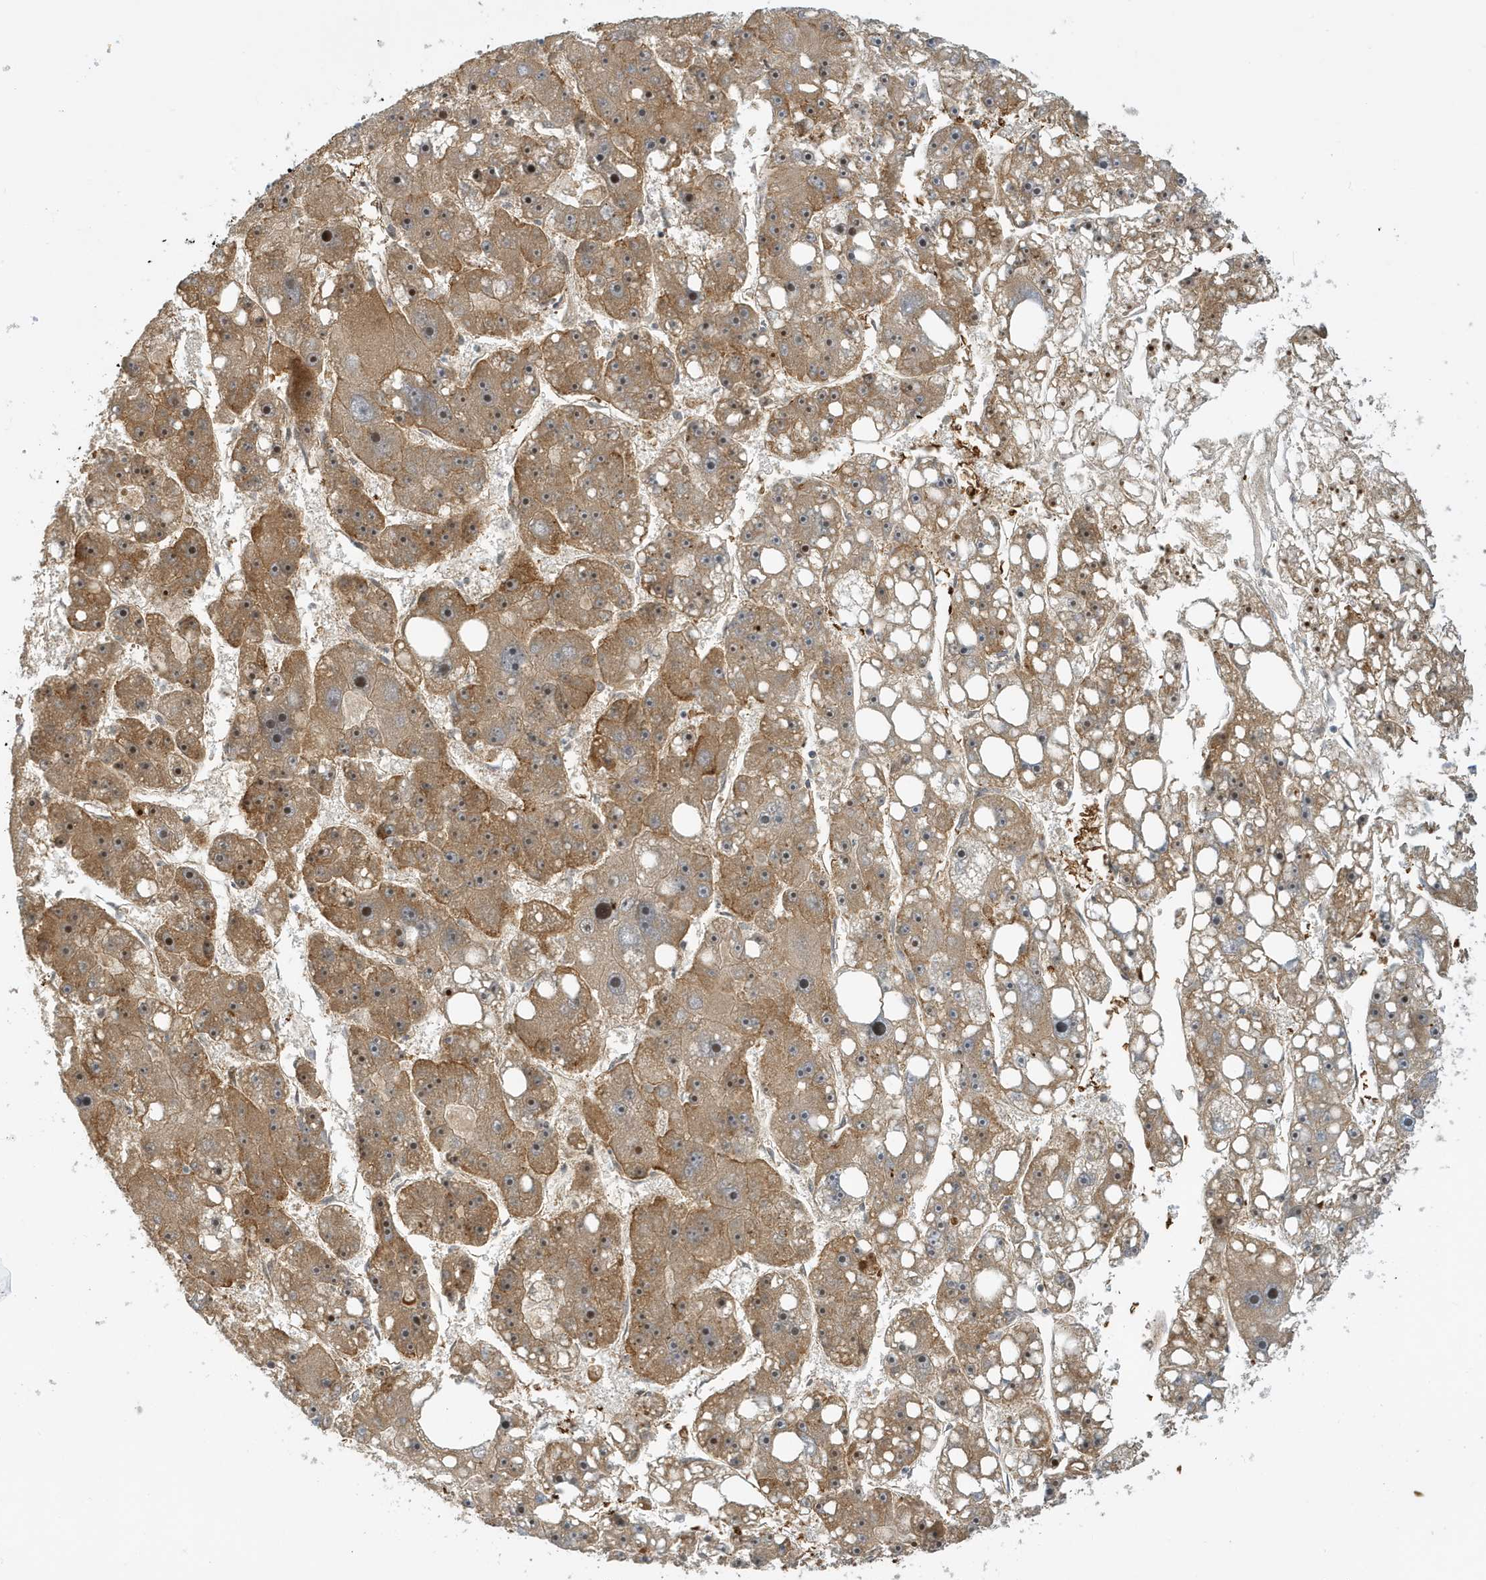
{"staining": {"intensity": "moderate", "quantity": ">75%", "location": "cytoplasmic/membranous,nuclear"}, "tissue": "liver cancer", "cell_type": "Tumor cells", "image_type": "cancer", "snomed": [{"axis": "morphology", "description": "Carcinoma, Hepatocellular, NOS"}, {"axis": "topography", "description": "Liver"}], "caption": "About >75% of tumor cells in human hepatocellular carcinoma (liver) demonstrate moderate cytoplasmic/membranous and nuclear protein staining as visualized by brown immunohistochemical staining.", "gene": "FYCO1", "patient": {"sex": "female", "age": 61}}